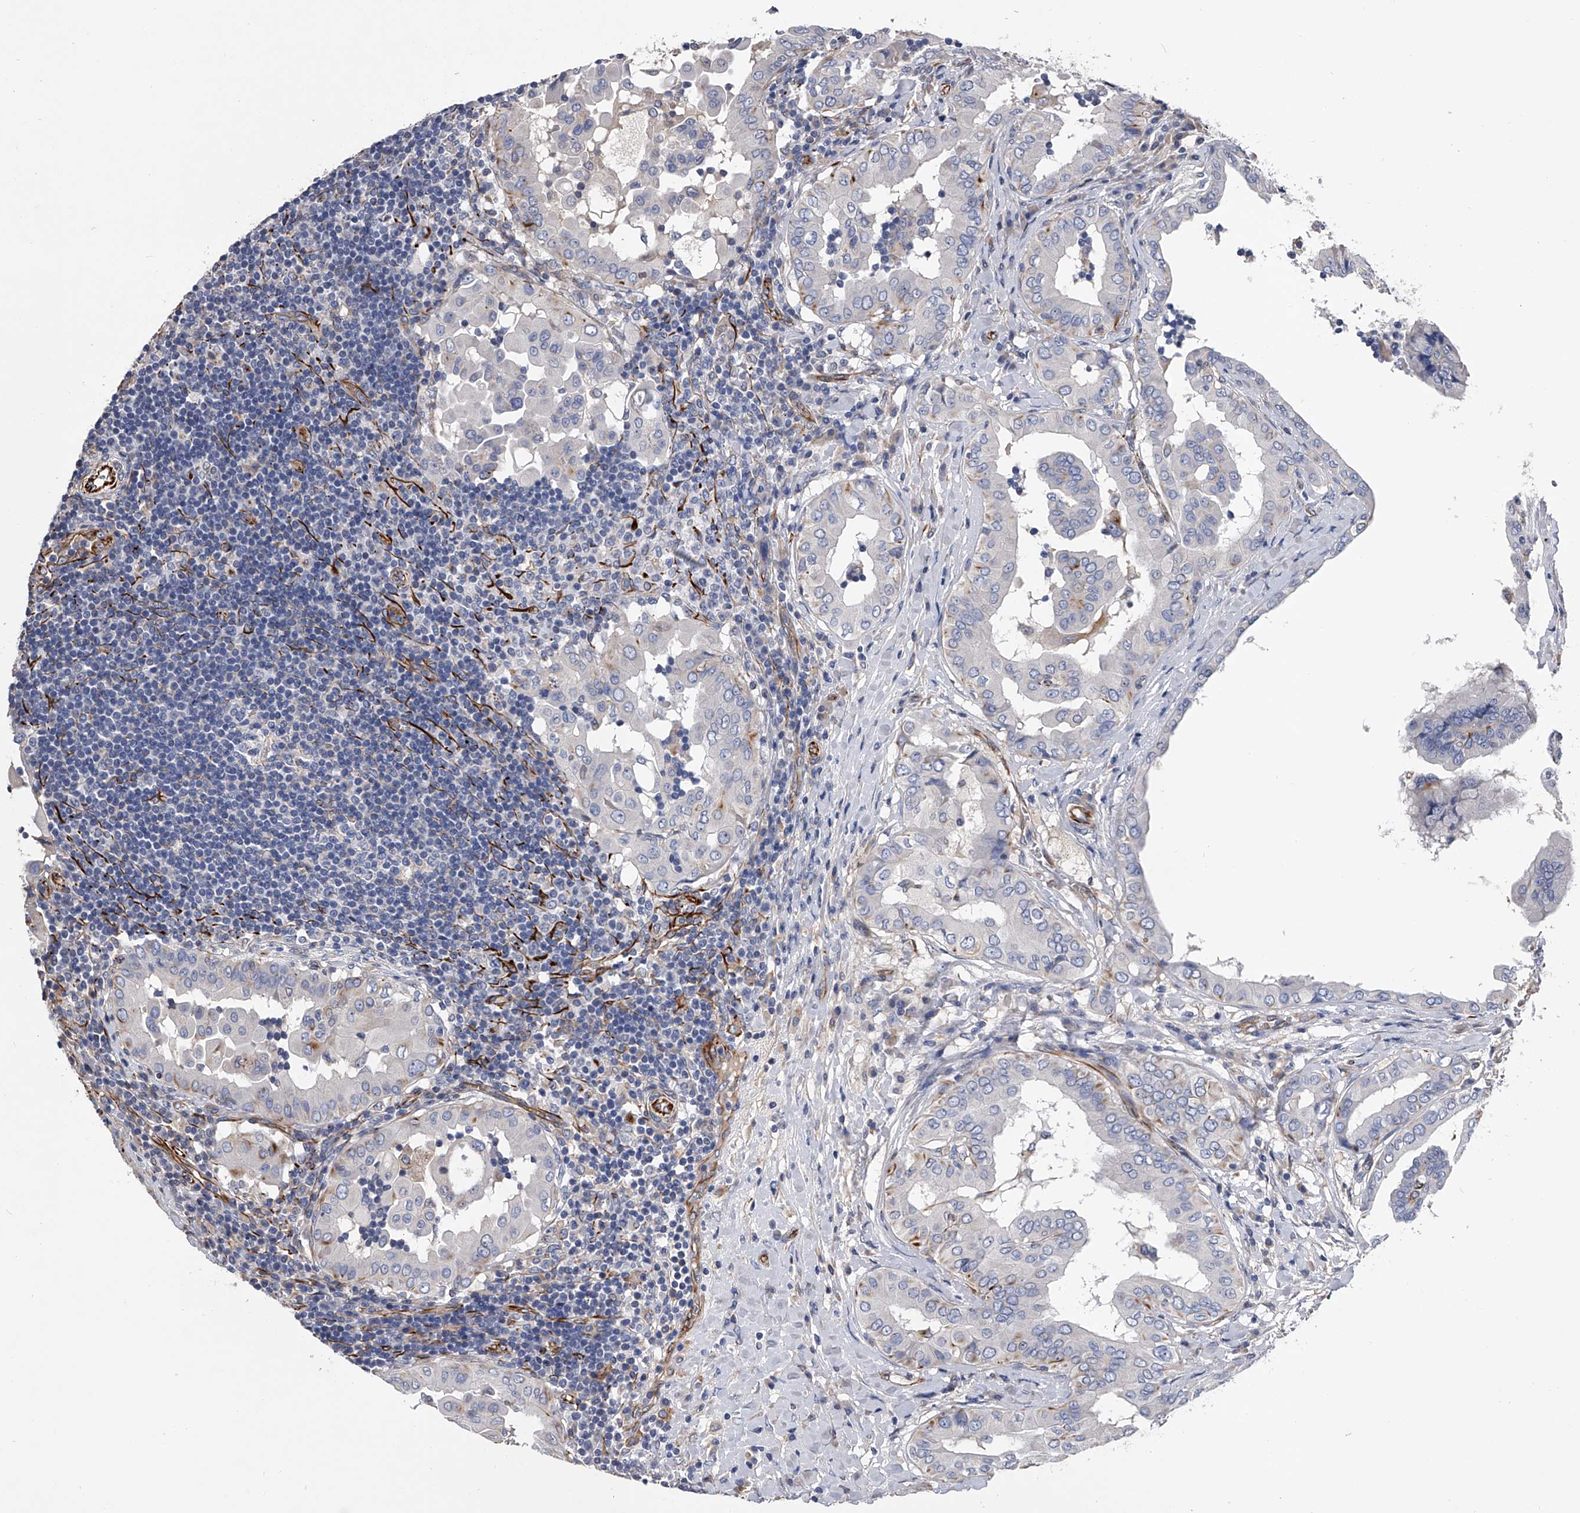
{"staining": {"intensity": "negative", "quantity": "none", "location": "none"}, "tissue": "thyroid cancer", "cell_type": "Tumor cells", "image_type": "cancer", "snomed": [{"axis": "morphology", "description": "Papillary adenocarcinoma, NOS"}, {"axis": "topography", "description": "Thyroid gland"}], "caption": "There is no significant expression in tumor cells of papillary adenocarcinoma (thyroid).", "gene": "EFCAB7", "patient": {"sex": "male", "age": 33}}